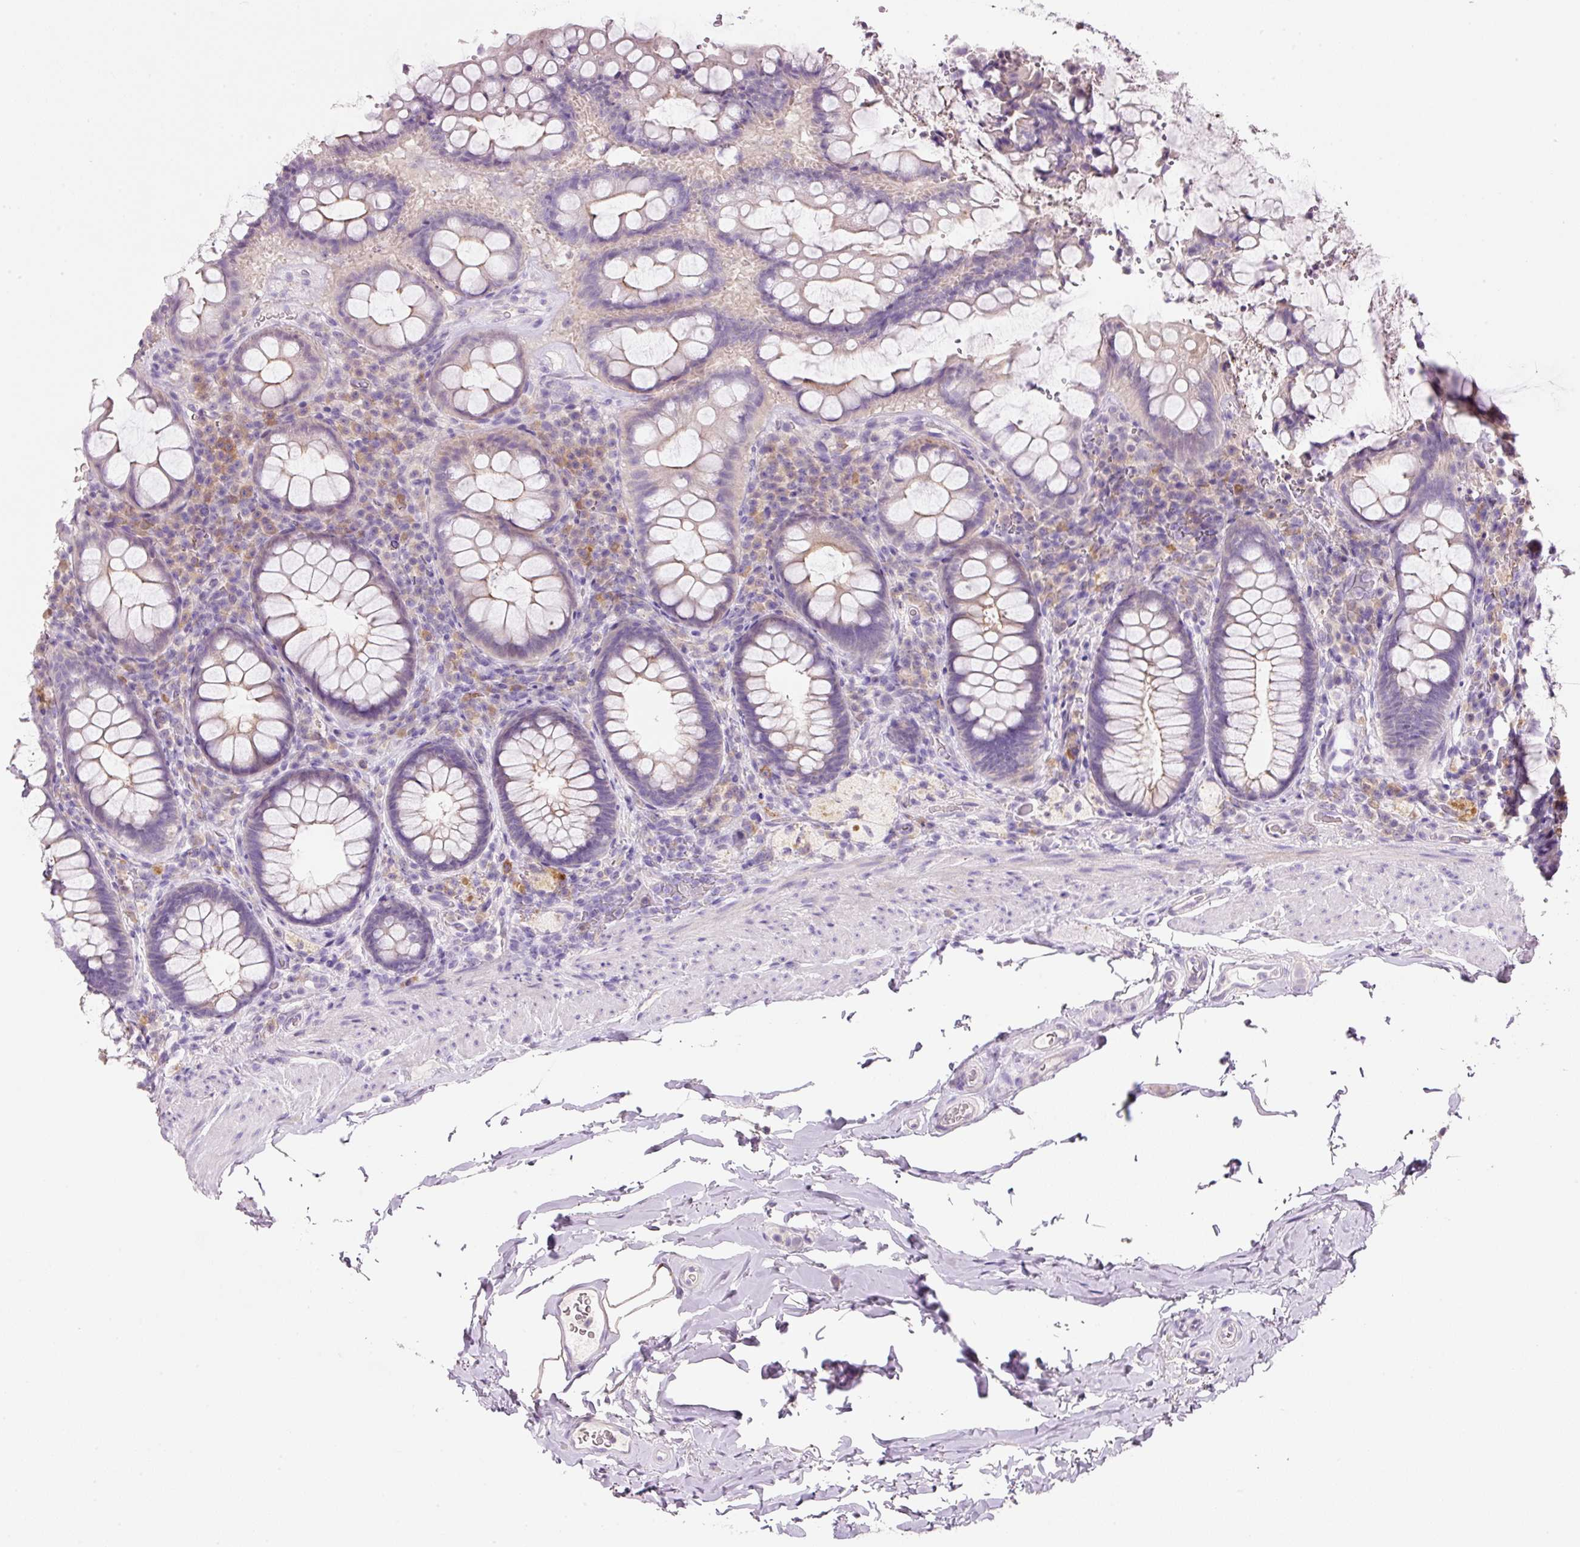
{"staining": {"intensity": "negative", "quantity": "none", "location": "none"}, "tissue": "rectum", "cell_type": "Glandular cells", "image_type": "normal", "snomed": [{"axis": "morphology", "description": "Normal tissue, NOS"}, {"axis": "topography", "description": "Rectum"}], "caption": "A high-resolution histopathology image shows immunohistochemistry (IHC) staining of normal rectum, which displays no significant expression in glandular cells. (Immunohistochemistry, brightfield microscopy, high magnification).", "gene": "TENT5C", "patient": {"sex": "female", "age": 69}}